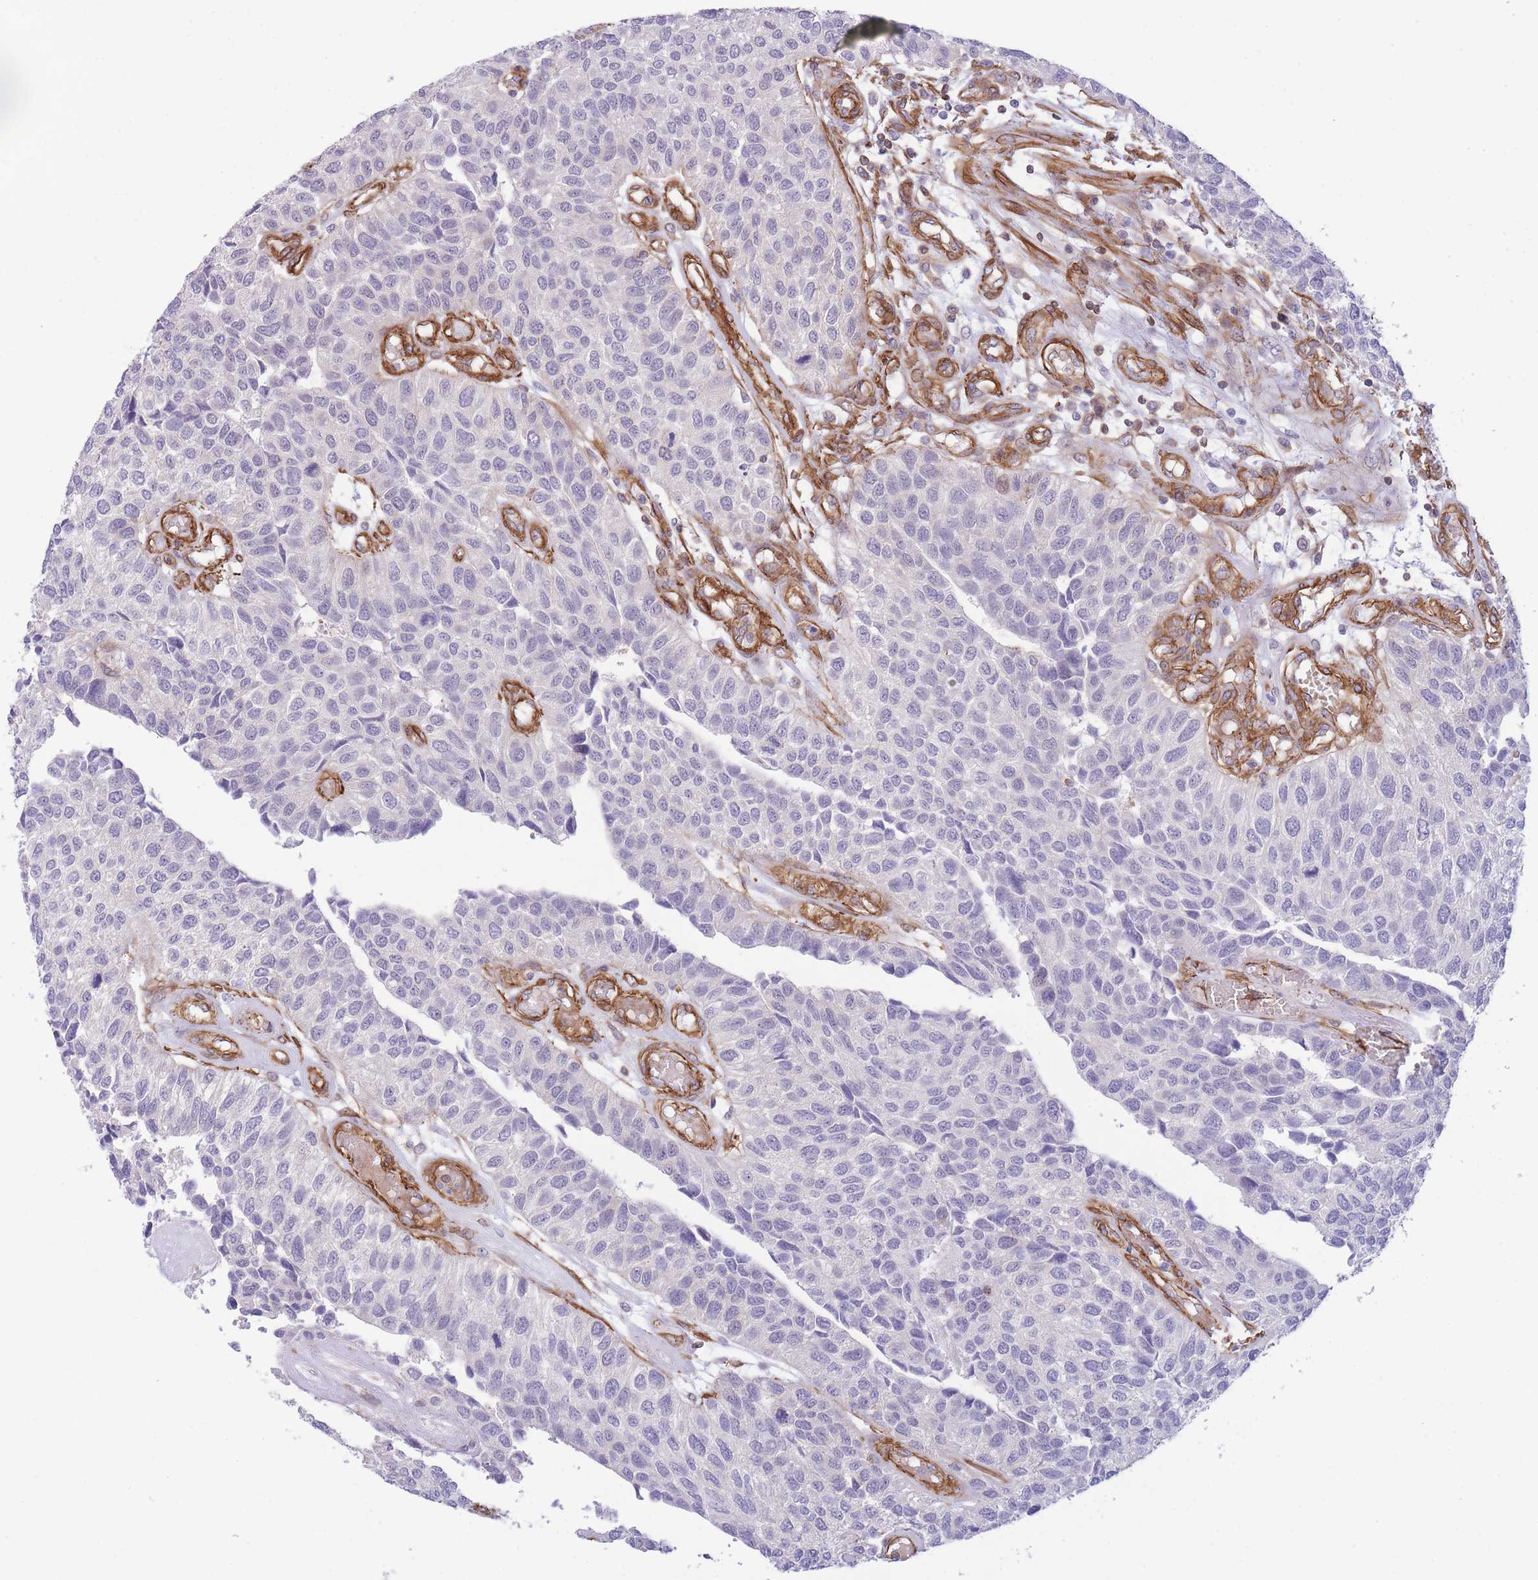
{"staining": {"intensity": "negative", "quantity": "none", "location": "none"}, "tissue": "urothelial cancer", "cell_type": "Tumor cells", "image_type": "cancer", "snomed": [{"axis": "morphology", "description": "Urothelial carcinoma, NOS"}, {"axis": "topography", "description": "Urinary bladder"}], "caption": "Protein analysis of transitional cell carcinoma shows no significant expression in tumor cells.", "gene": "CDC25B", "patient": {"sex": "male", "age": 55}}